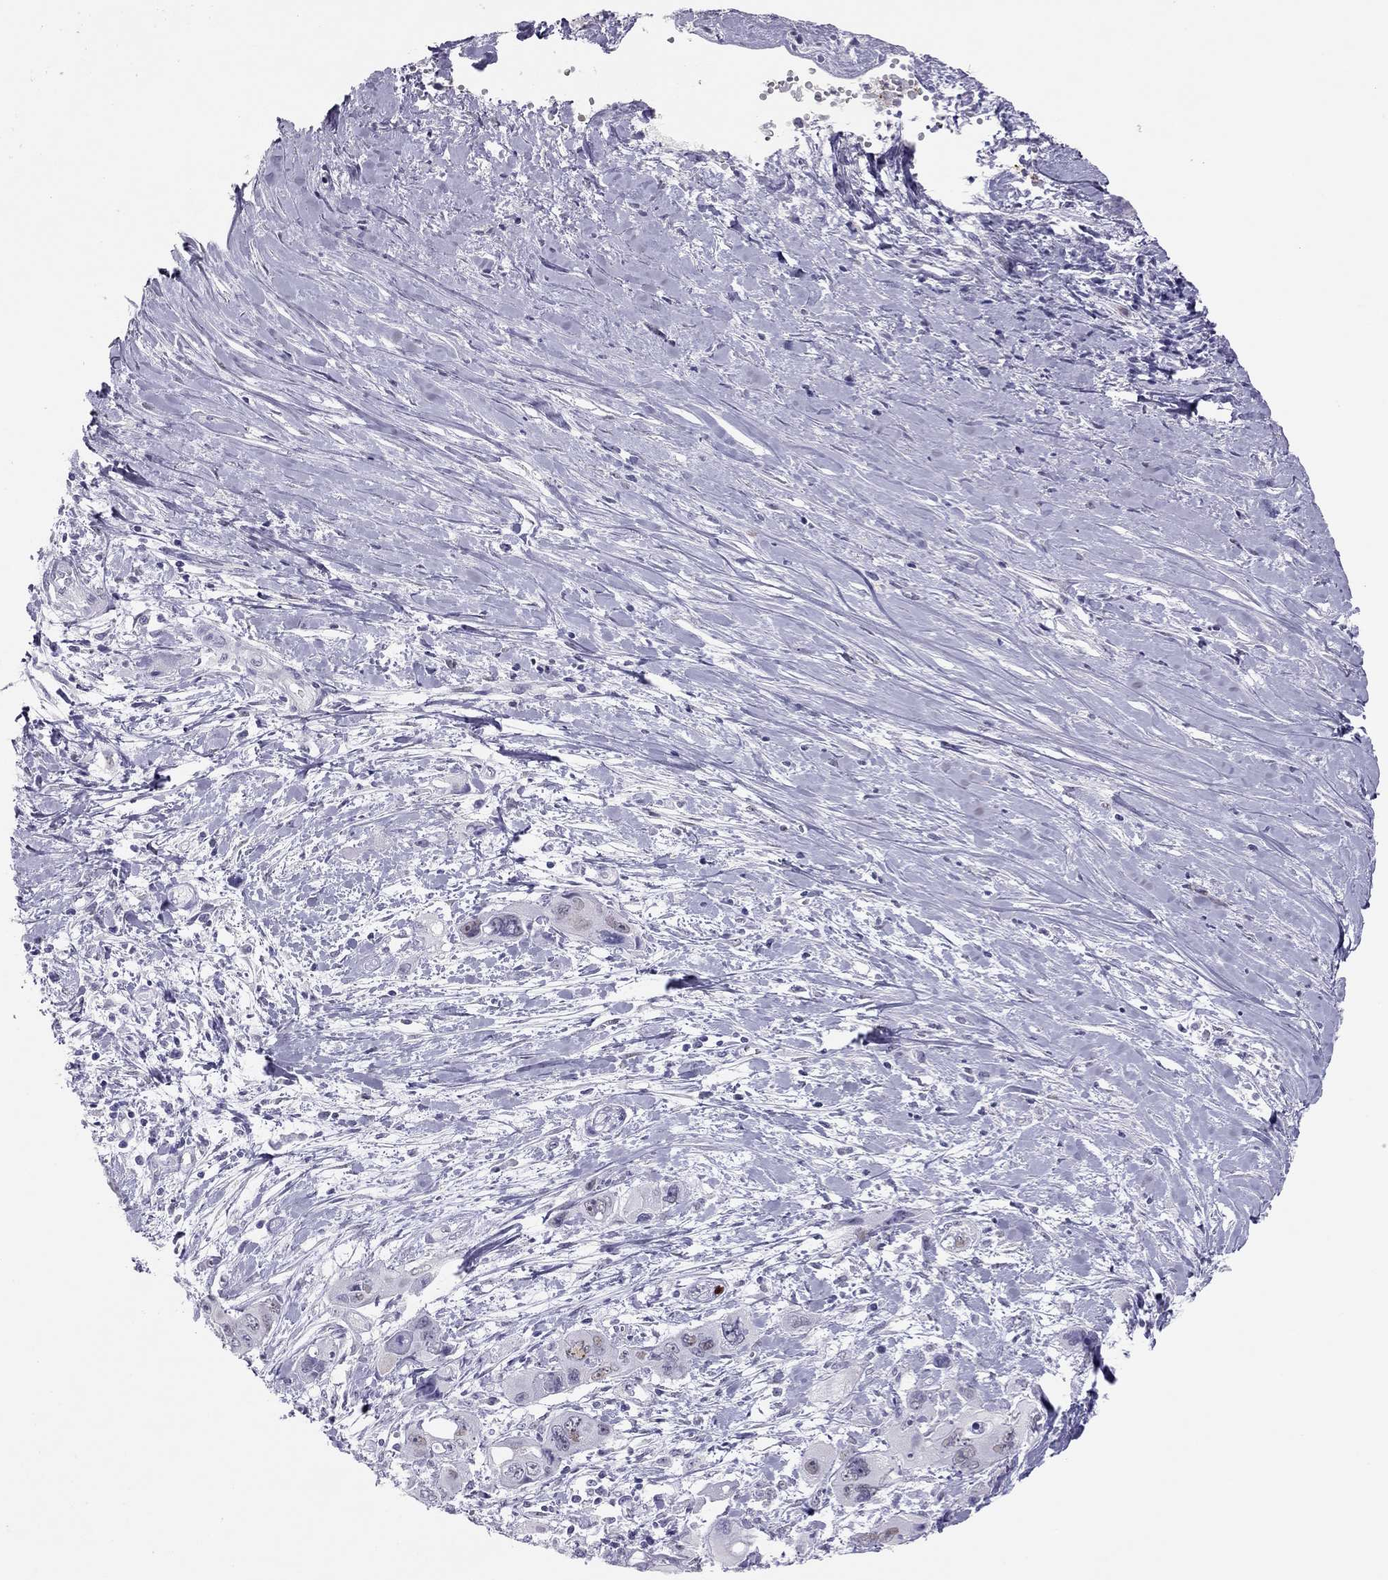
{"staining": {"intensity": "negative", "quantity": "none", "location": "none"}, "tissue": "pancreatic cancer", "cell_type": "Tumor cells", "image_type": "cancer", "snomed": [{"axis": "morphology", "description": "Adenocarcinoma, NOS"}, {"axis": "topography", "description": "Pancreas"}], "caption": "Immunohistochemistry (IHC) of human adenocarcinoma (pancreatic) exhibits no staining in tumor cells. (DAB immunohistochemistry with hematoxylin counter stain).", "gene": "PHOX2A", "patient": {"sex": "male", "age": 47}}